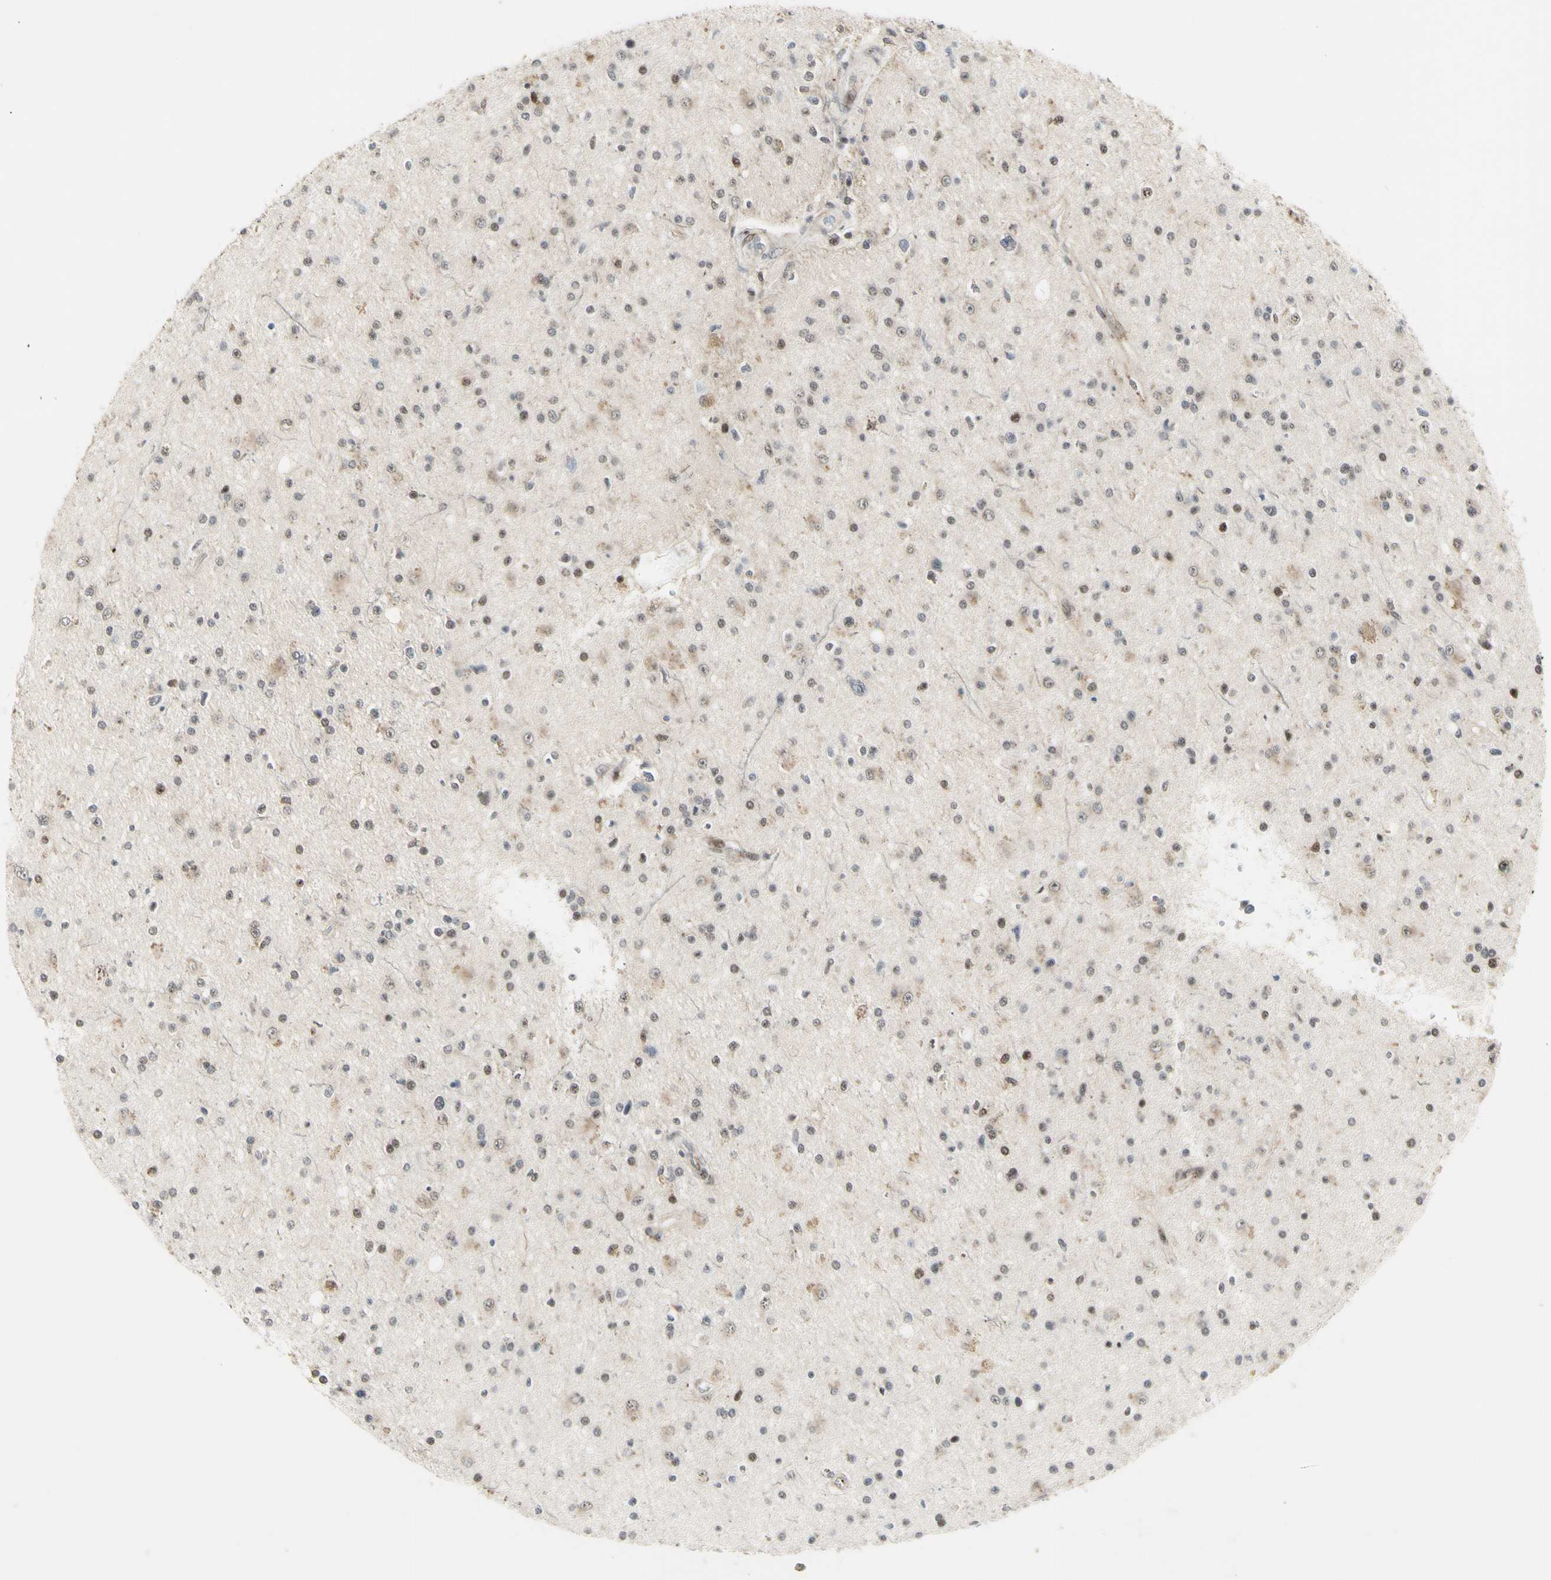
{"staining": {"intensity": "weak", "quantity": "25%-75%", "location": "nuclear"}, "tissue": "glioma", "cell_type": "Tumor cells", "image_type": "cancer", "snomed": [{"axis": "morphology", "description": "Glioma, malignant, High grade"}, {"axis": "topography", "description": "Brain"}], "caption": "Protein staining displays weak nuclear positivity in about 25%-75% of tumor cells in malignant glioma (high-grade).", "gene": "DHRS7B", "patient": {"sex": "male", "age": 33}}